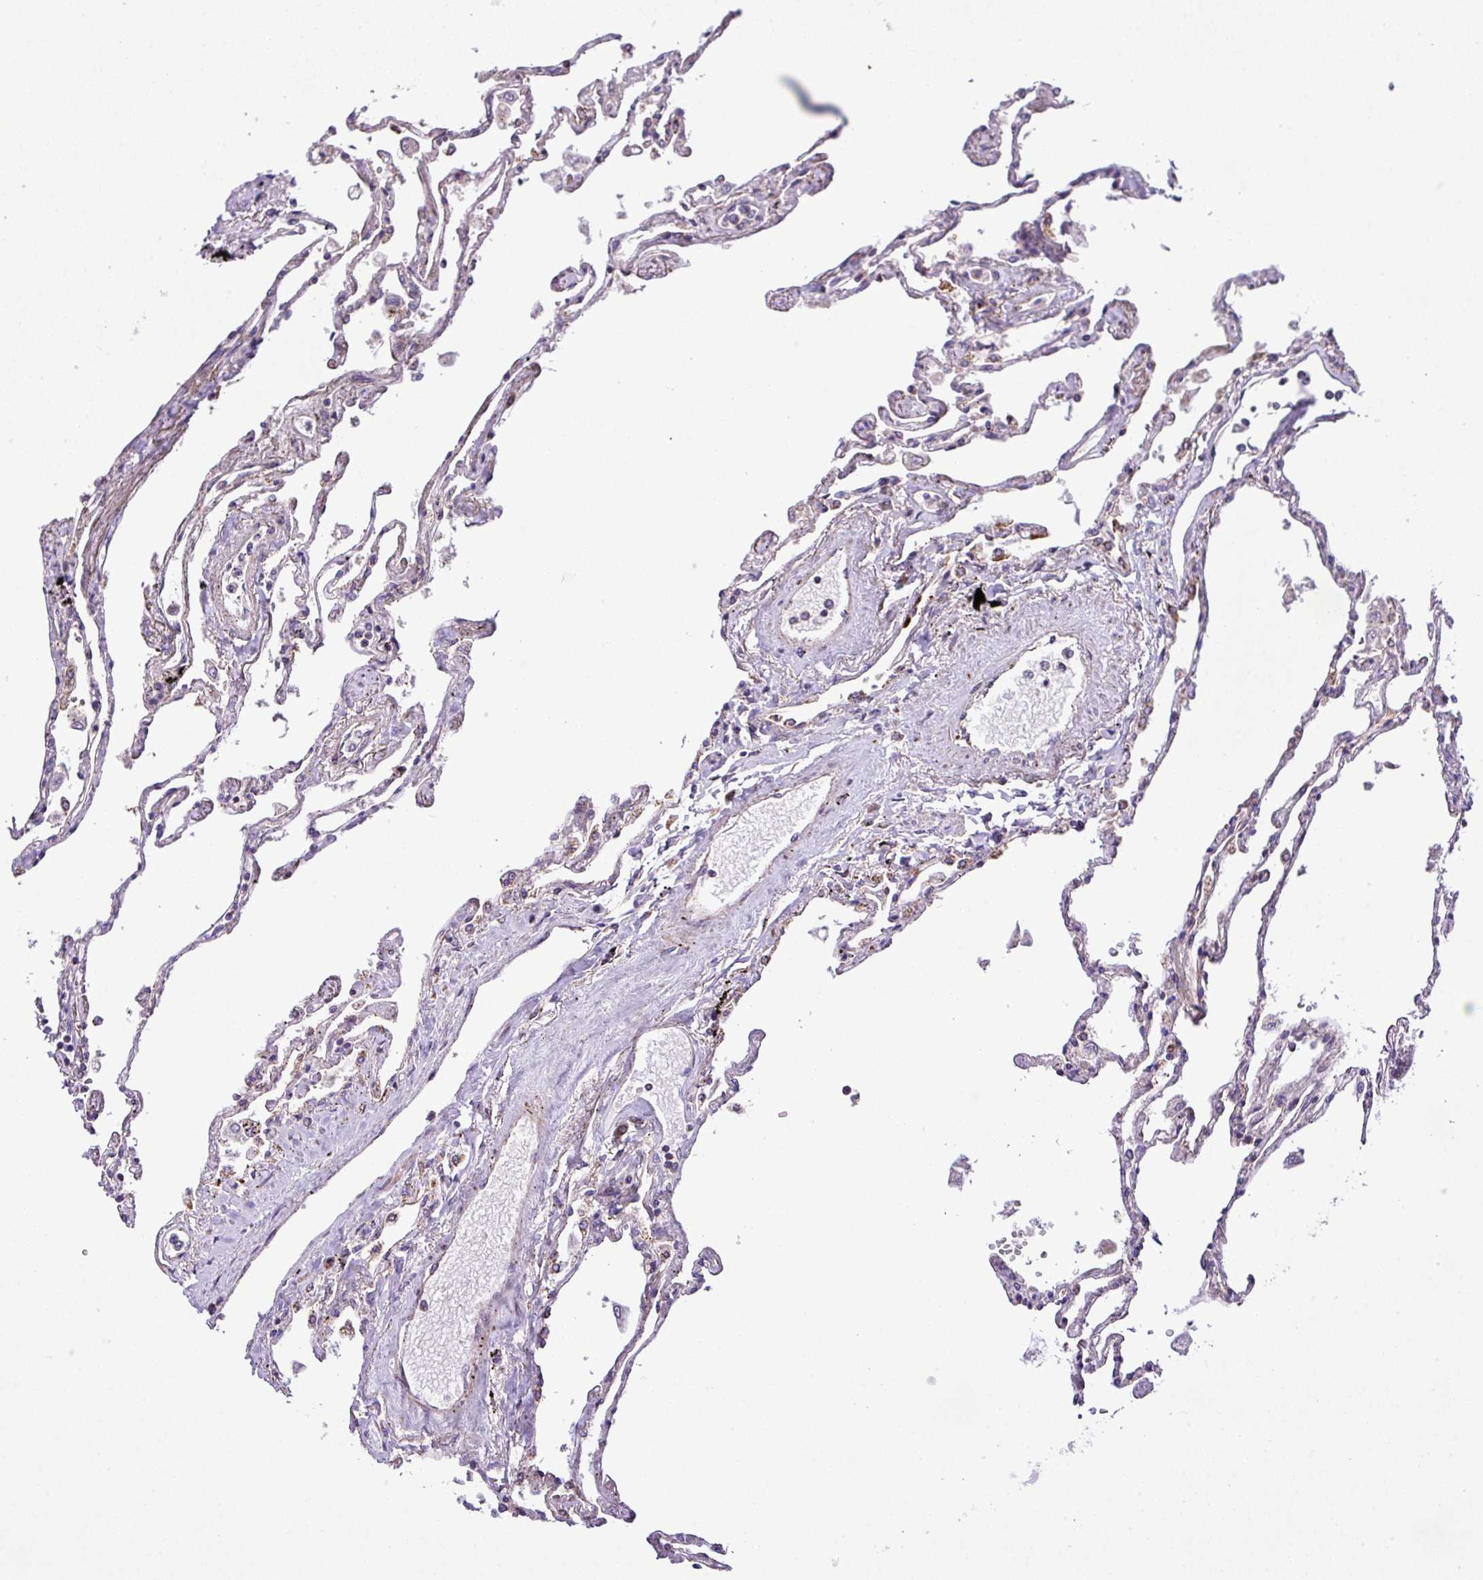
{"staining": {"intensity": "weak", "quantity": "25%-75%", "location": "cytoplasmic/membranous"}, "tissue": "lung", "cell_type": "Alveolar cells", "image_type": "normal", "snomed": [{"axis": "morphology", "description": "Normal tissue, NOS"}, {"axis": "topography", "description": "Lung"}], "caption": "A high-resolution image shows IHC staining of normal lung, which demonstrates weak cytoplasmic/membranous positivity in approximately 25%-75% of alveolar cells.", "gene": "B3GNT9", "patient": {"sex": "female", "age": 67}}